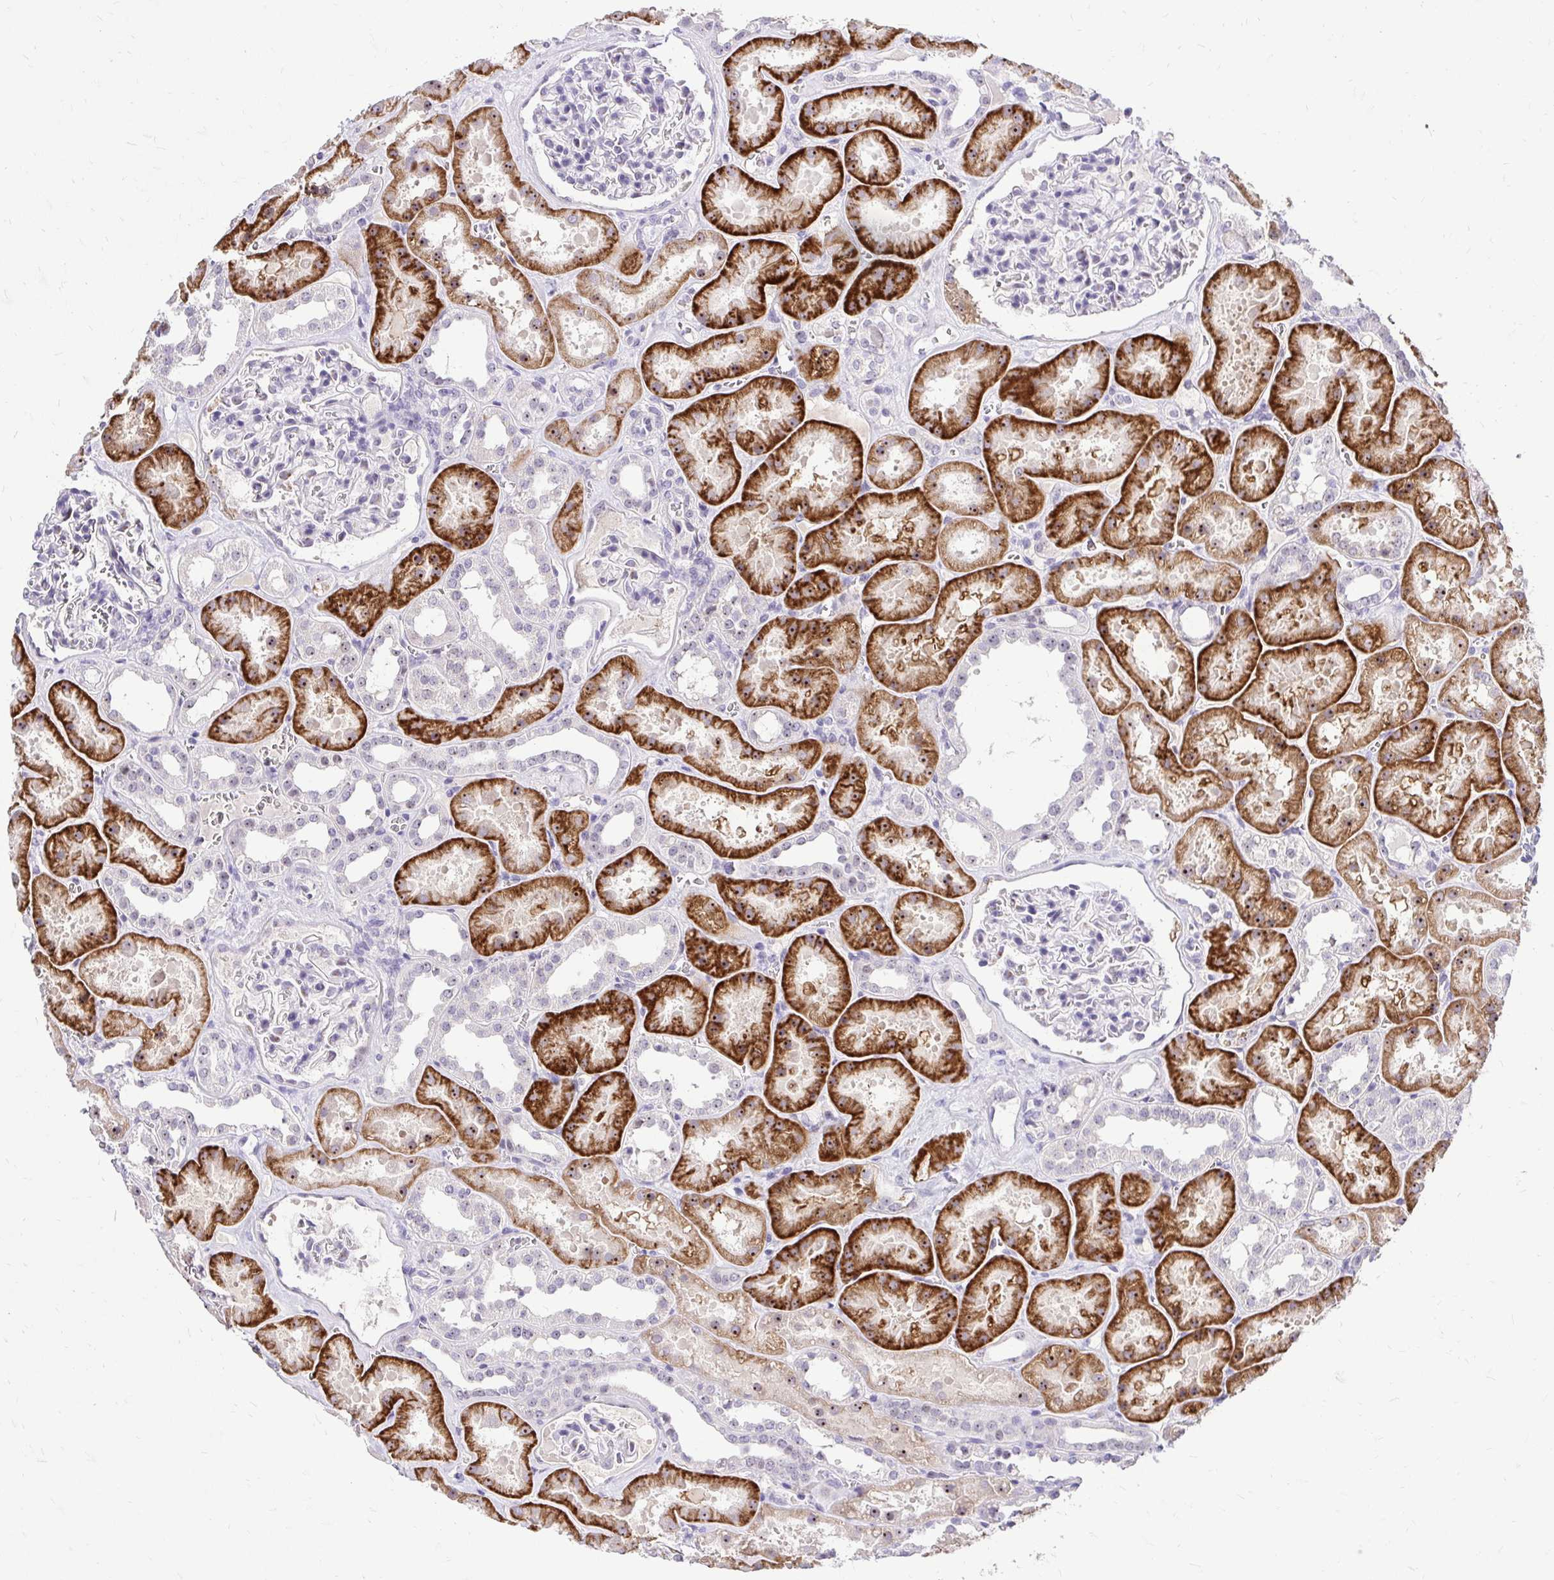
{"staining": {"intensity": "negative", "quantity": "none", "location": "none"}, "tissue": "kidney", "cell_type": "Cells in glomeruli", "image_type": "normal", "snomed": [{"axis": "morphology", "description": "Normal tissue, NOS"}, {"axis": "topography", "description": "Kidney"}], "caption": "The image displays no staining of cells in glomeruli in normal kidney.", "gene": "NIFK", "patient": {"sex": "female", "age": 41}}